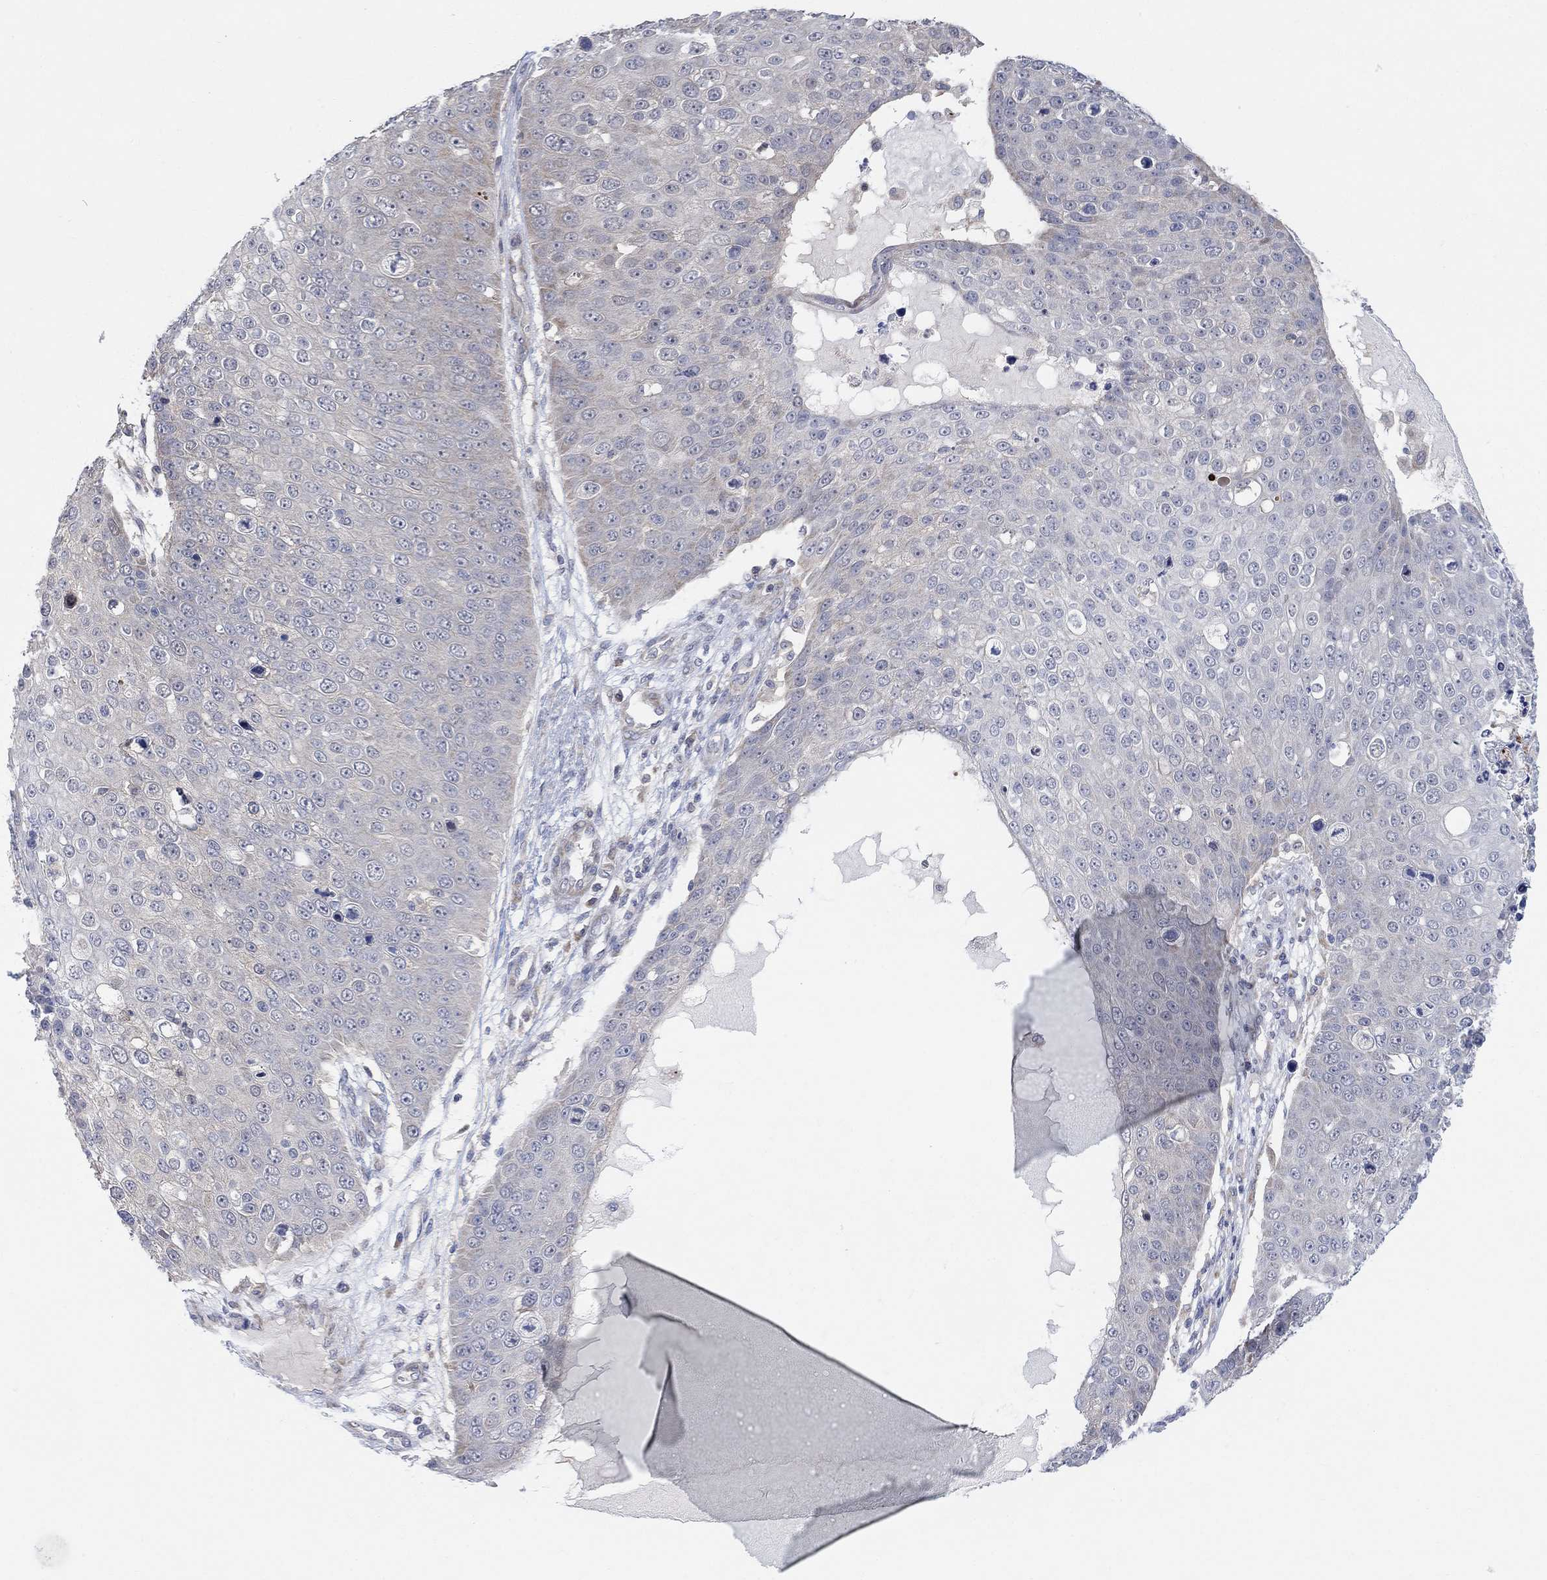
{"staining": {"intensity": "negative", "quantity": "none", "location": "none"}, "tissue": "skin cancer", "cell_type": "Tumor cells", "image_type": "cancer", "snomed": [{"axis": "morphology", "description": "Squamous cell carcinoma, NOS"}, {"axis": "topography", "description": "Skin"}], "caption": "Histopathology image shows no protein expression in tumor cells of squamous cell carcinoma (skin) tissue. (DAB IHC visualized using brightfield microscopy, high magnification).", "gene": "CNTF", "patient": {"sex": "male", "age": 71}}